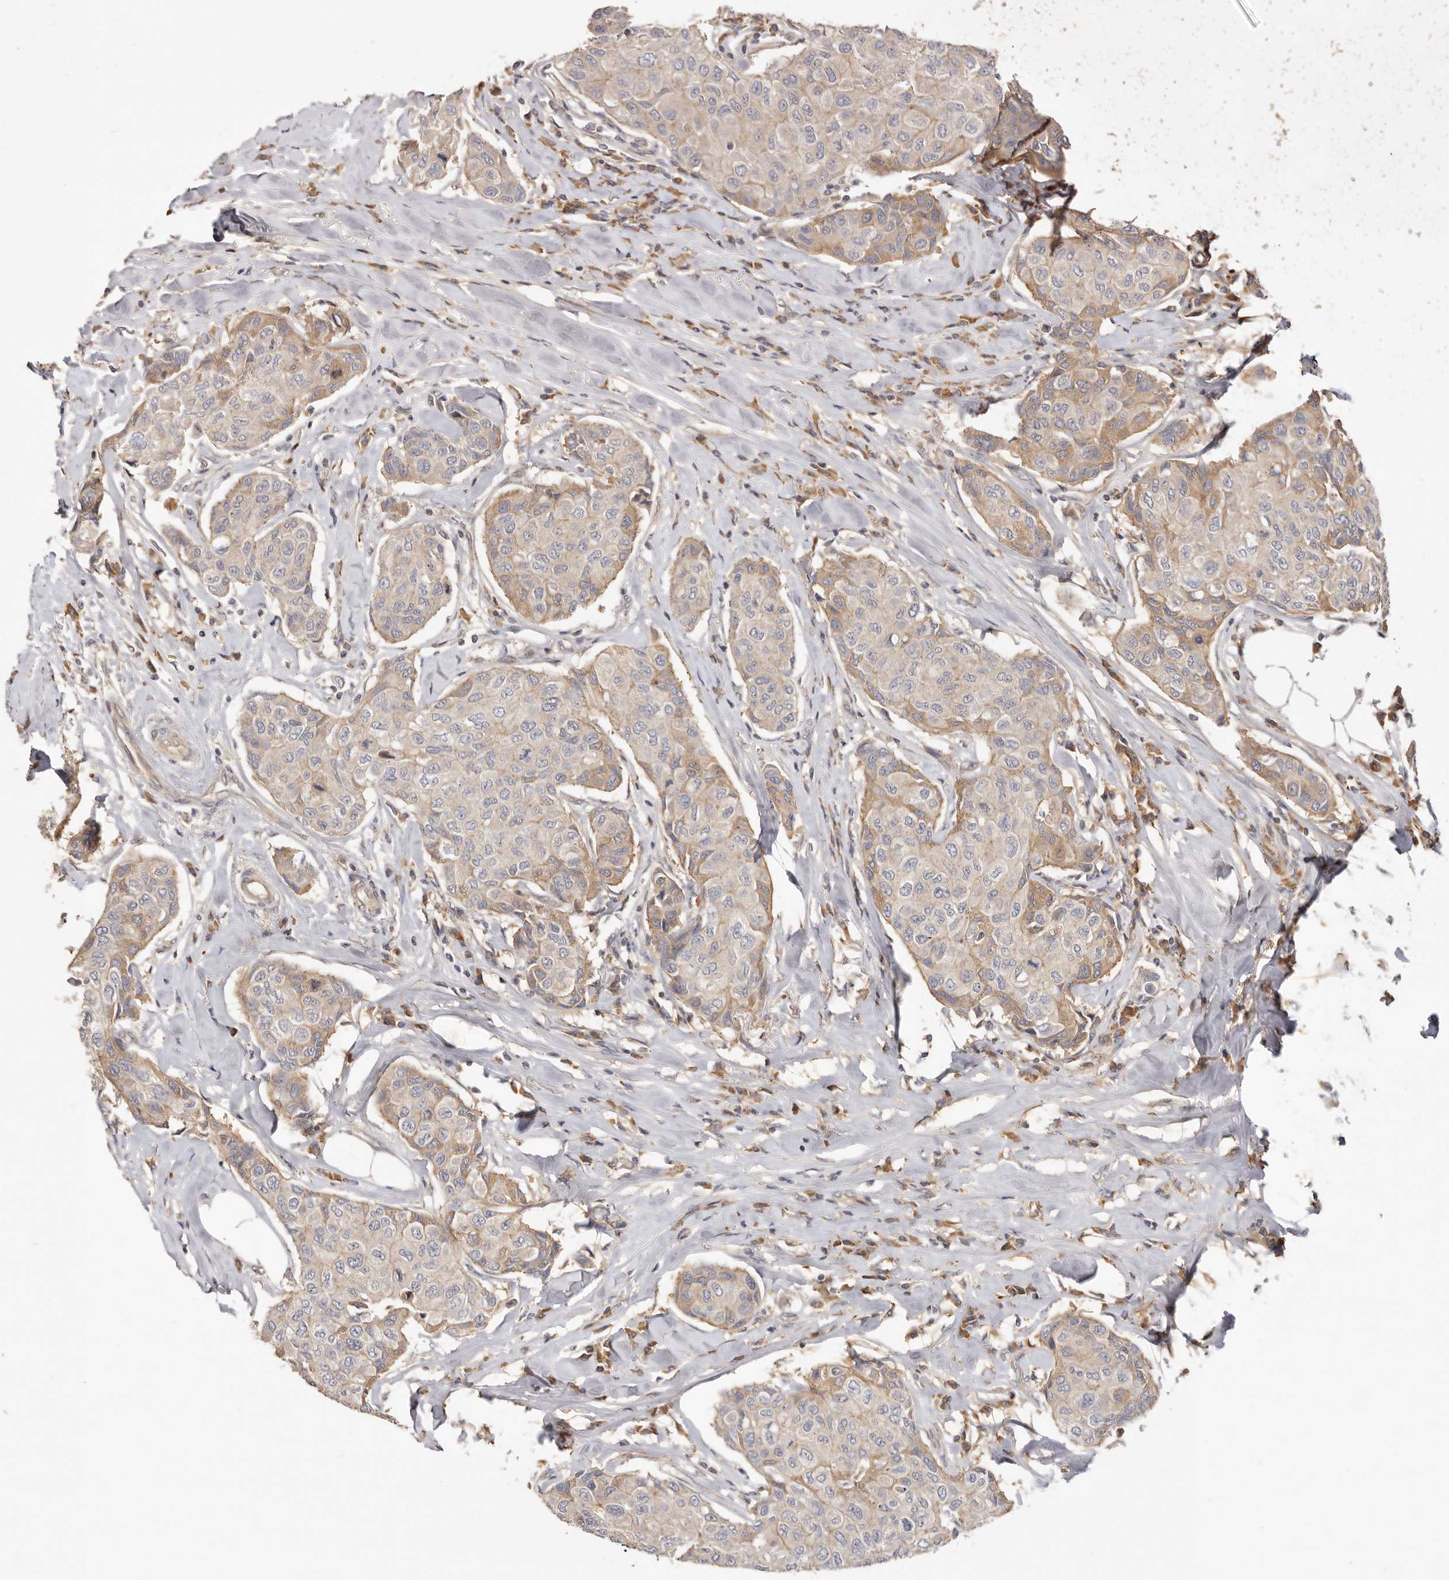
{"staining": {"intensity": "moderate", "quantity": "25%-75%", "location": "cytoplasmic/membranous"}, "tissue": "breast cancer", "cell_type": "Tumor cells", "image_type": "cancer", "snomed": [{"axis": "morphology", "description": "Duct carcinoma"}, {"axis": "topography", "description": "Breast"}], "caption": "A brown stain shows moderate cytoplasmic/membranous expression of a protein in intraductal carcinoma (breast) tumor cells. The staining was performed using DAB (3,3'-diaminobenzidine), with brown indicating positive protein expression. Nuclei are stained blue with hematoxylin.", "gene": "DOP1A", "patient": {"sex": "female", "age": 80}}